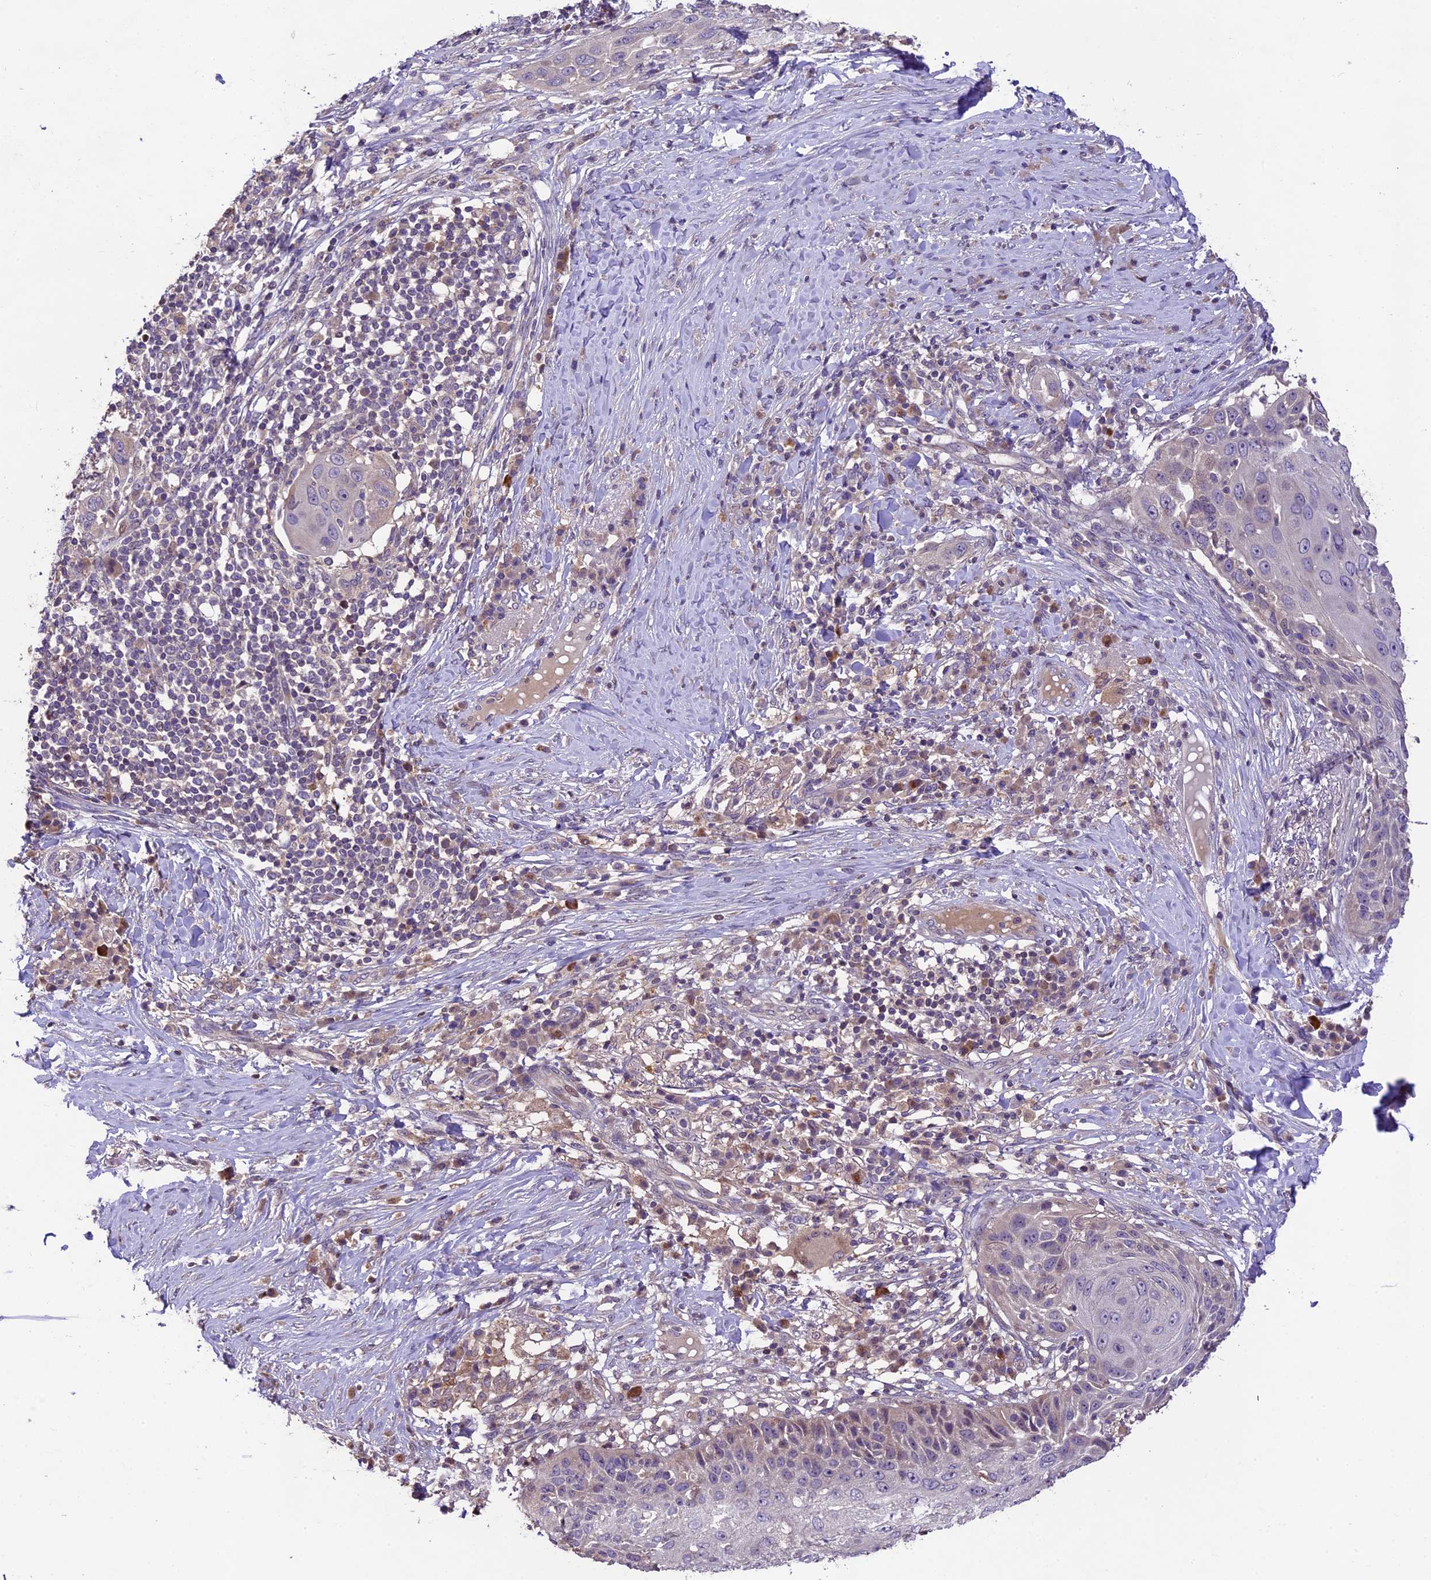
{"staining": {"intensity": "negative", "quantity": "none", "location": "none"}, "tissue": "skin cancer", "cell_type": "Tumor cells", "image_type": "cancer", "snomed": [{"axis": "morphology", "description": "Squamous cell carcinoma, NOS"}, {"axis": "topography", "description": "Skin"}], "caption": "The immunohistochemistry photomicrograph has no significant expression in tumor cells of skin squamous cell carcinoma tissue.", "gene": "DGKH", "patient": {"sex": "female", "age": 44}}